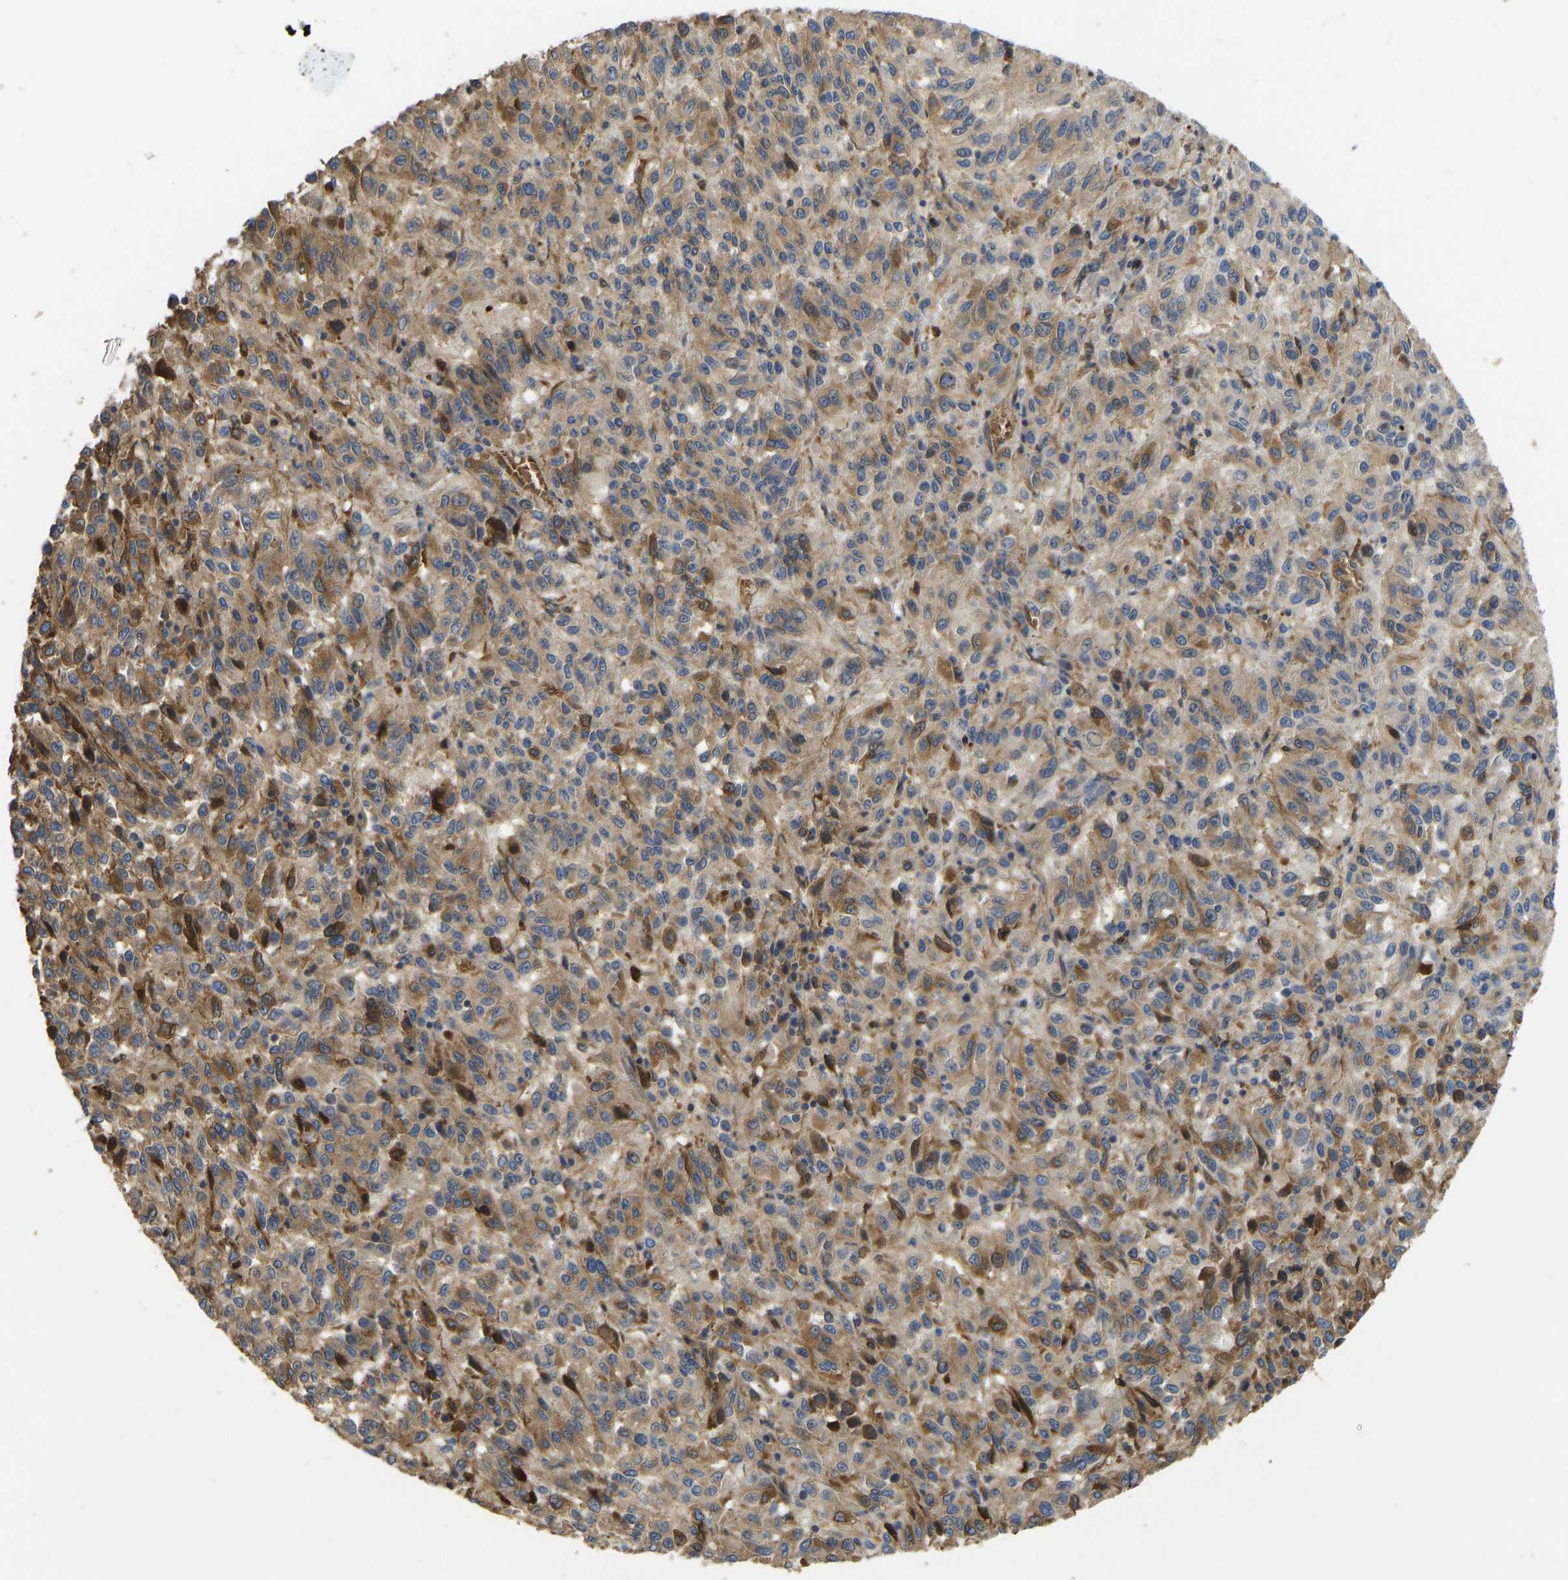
{"staining": {"intensity": "moderate", "quantity": ">75%", "location": "cytoplasmic/membranous"}, "tissue": "melanoma", "cell_type": "Tumor cells", "image_type": "cancer", "snomed": [{"axis": "morphology", "description": "Malignant melanoma, Metastatic site"}, {"axis": "topography", "description": "Lung"}], "caption": "This is a micrograph of IHC staining of malignant melanoma (metastatic site), which shows moderate staining in the cytoplasmic/membranous of tumor cells.", "gene": "VCPKMT", "patient": {"sex": "male", "age": 64}}